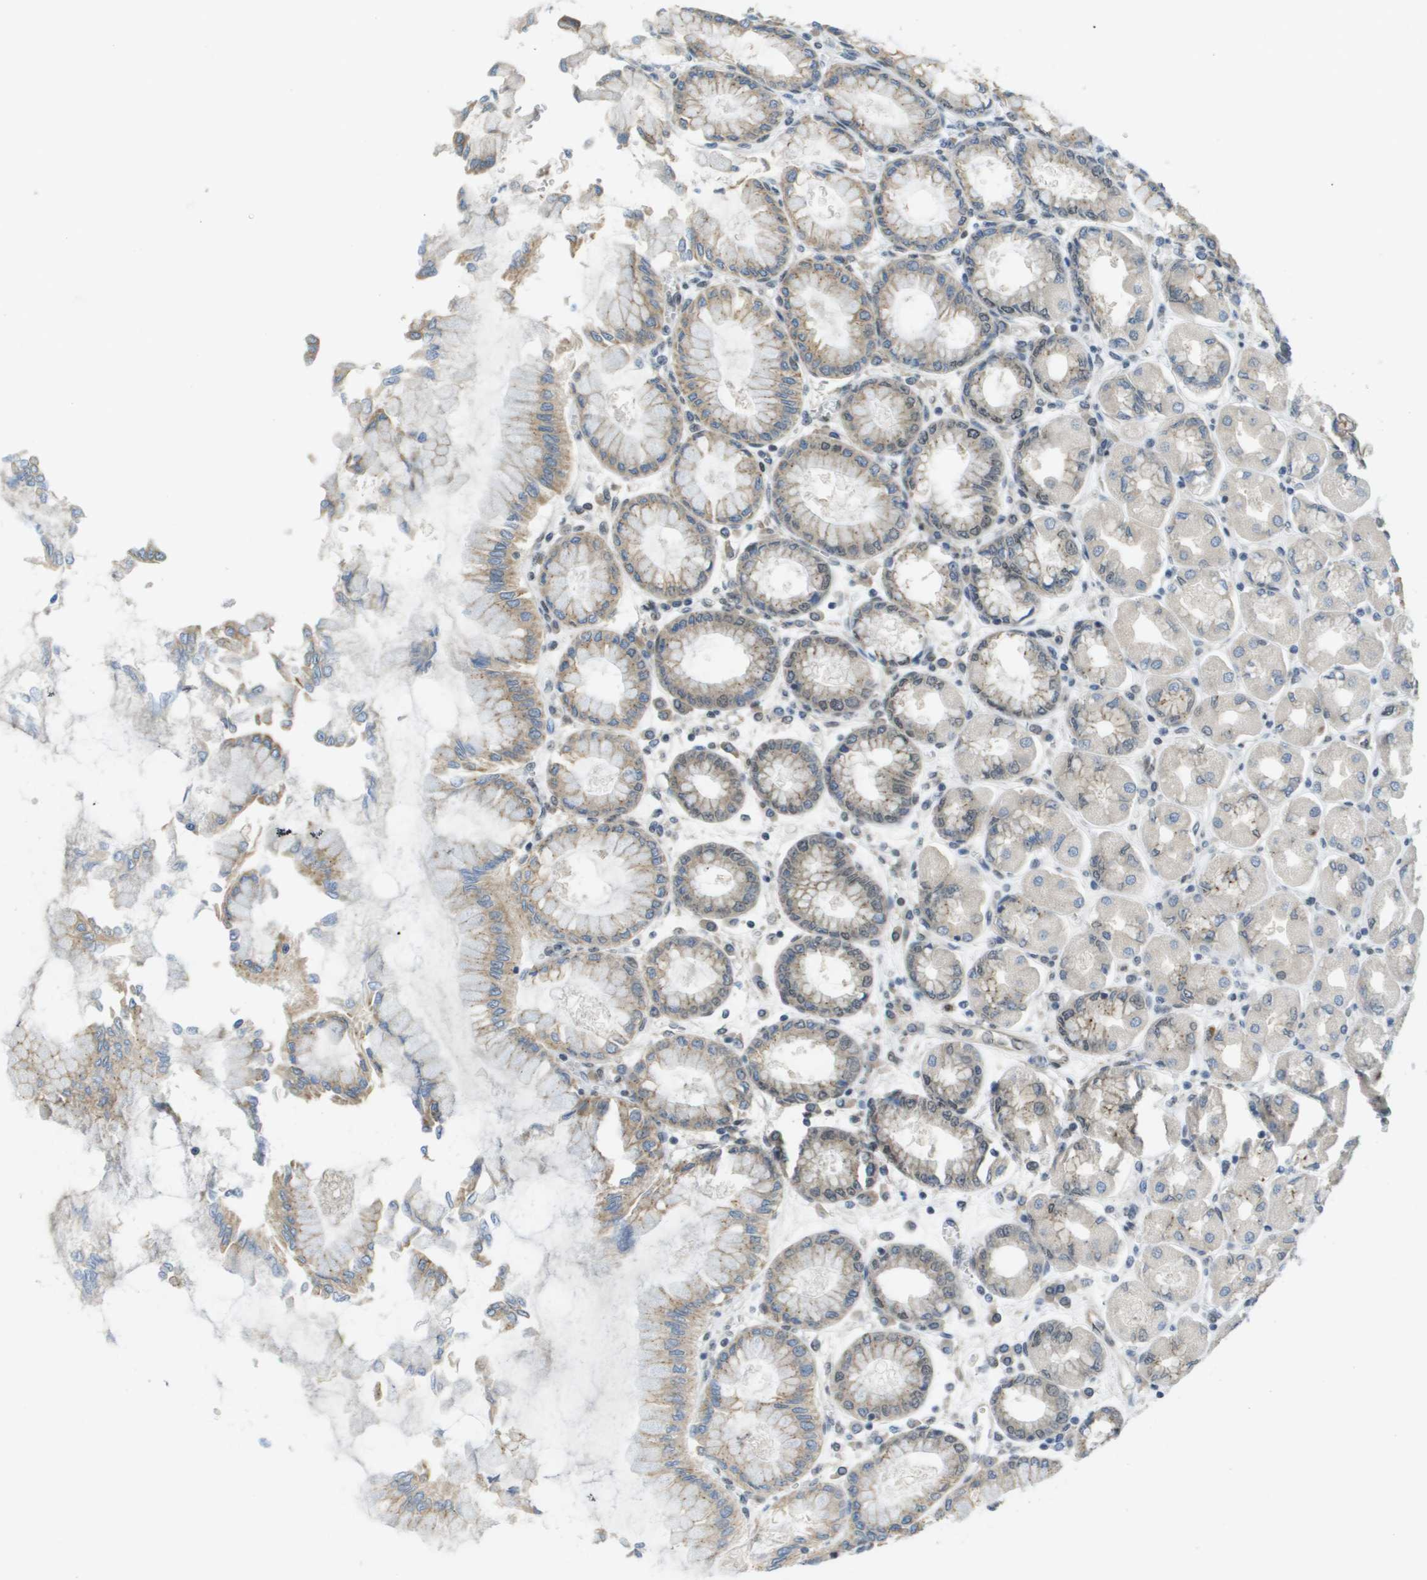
{"staining": {"intensity": "moderate", "quantity": "25%-75%", "location": "cytoplasmic/membranous,nuclear"}, "tissue": "stomach", "cell_type": "Glandular cells", "image_type": "normal", "snomed": [{"axis": "morphology", "description": "Normal tissue, NOS"}, {"axis": "topography", "description": "Stomach, upper"}], "caption": "Stomach stained with a brown dye reveals moderate cytoplasmic/membranous,nuclear positive expression in approximately 25%-75% of glandular cells.", "gene": "ARID1B", "patient": {"sex": "female", "age": 56}}